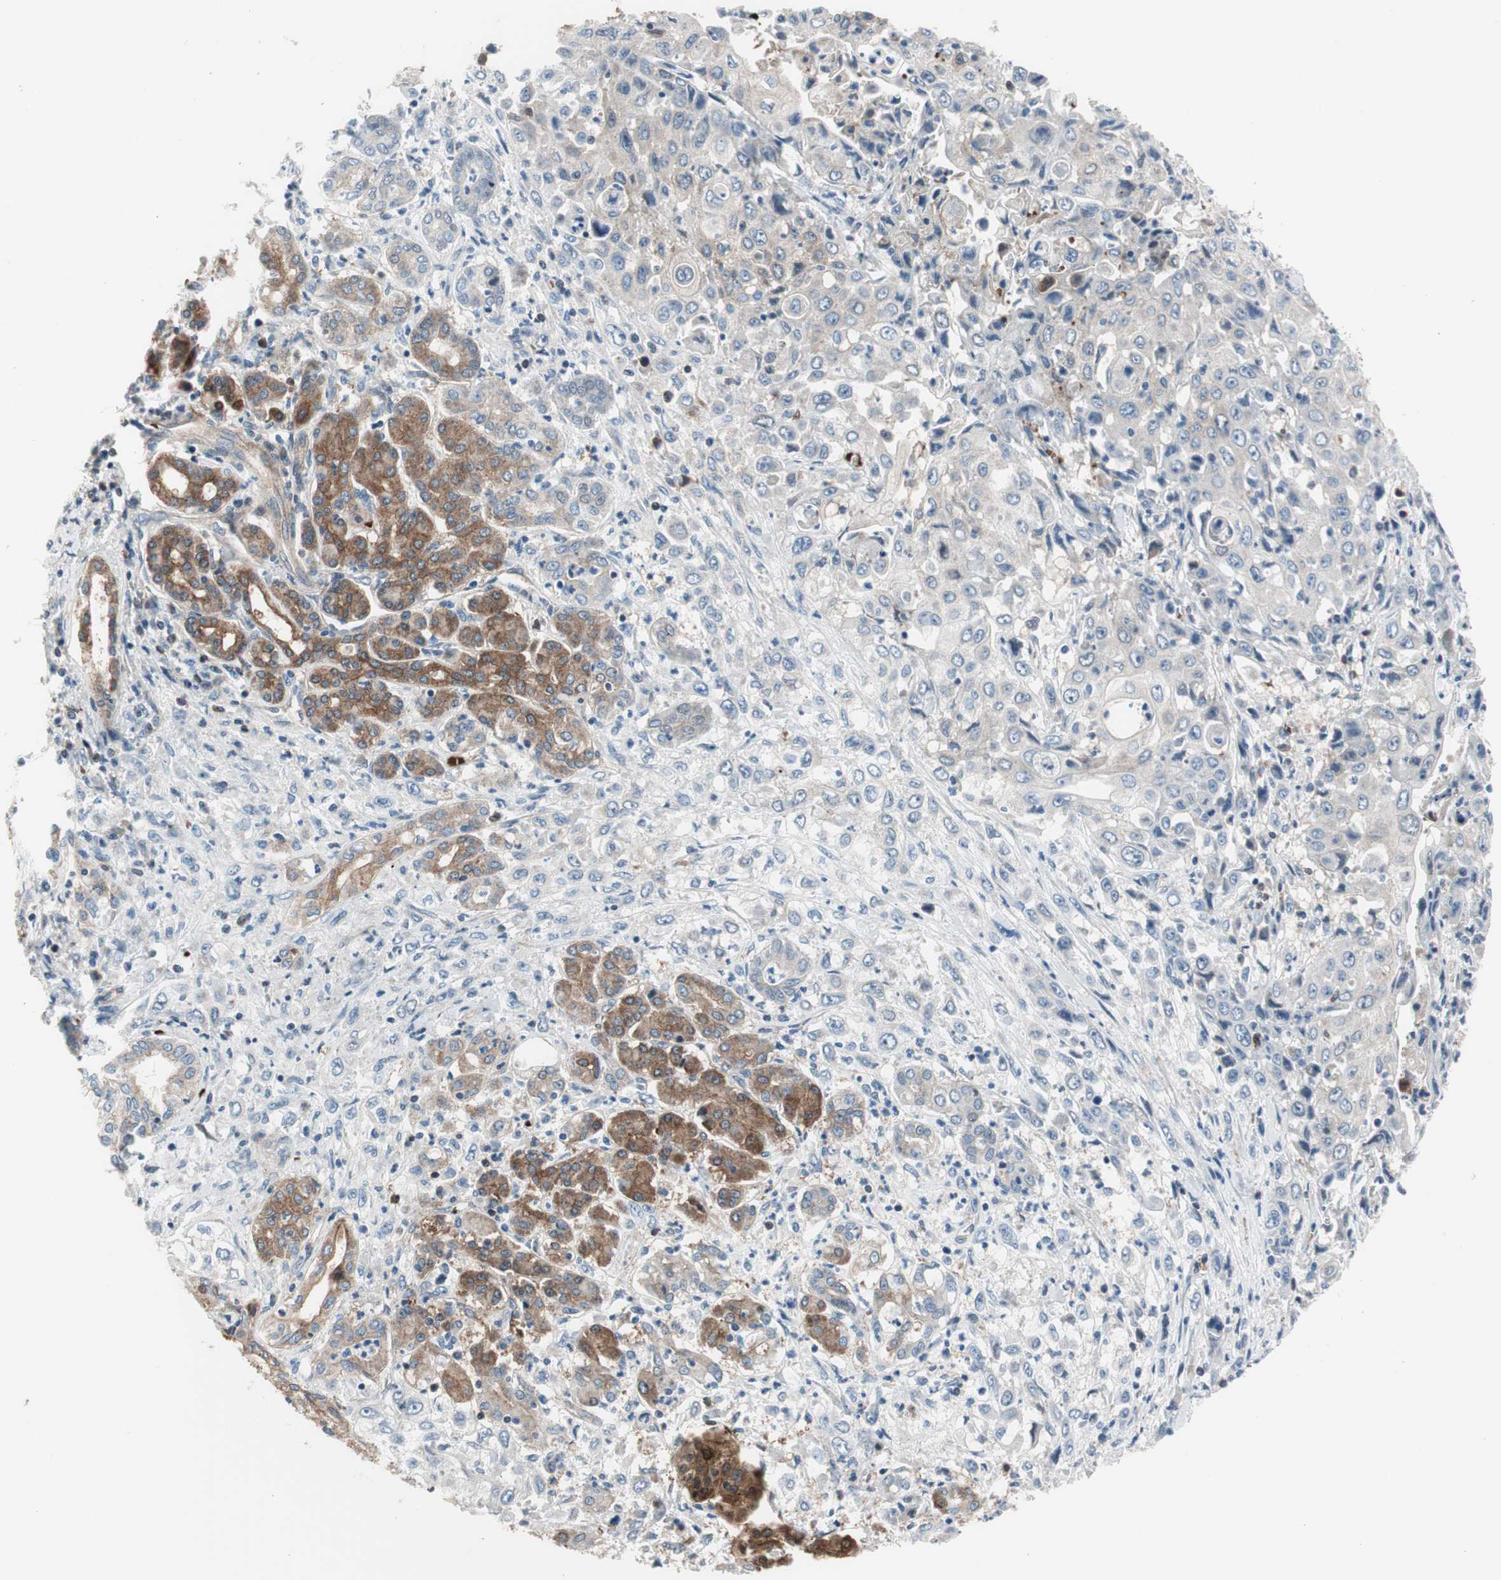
{"staining": {"intensity": "weak", "quantity": ">75%", "location": "cytoplasmic/membranous"}, "tissue": "pancreatic cancer", "cell_type": "Tumor cells", "image_type": "cancer", "snomed": [{"axis": "morphology", "description": "Adenocarcinoma, NOS"}, {"axis": "topography", "description": "Pancreas"}], "caption": "Immunohistochemical staining of pancreatic cancer exhibits low levels of weak cytoplasmic/membranous protein expression in approximately >75% of tumor cells.", "gene": "PRDX2", "patient": {"sex": "male", "age": 70}}